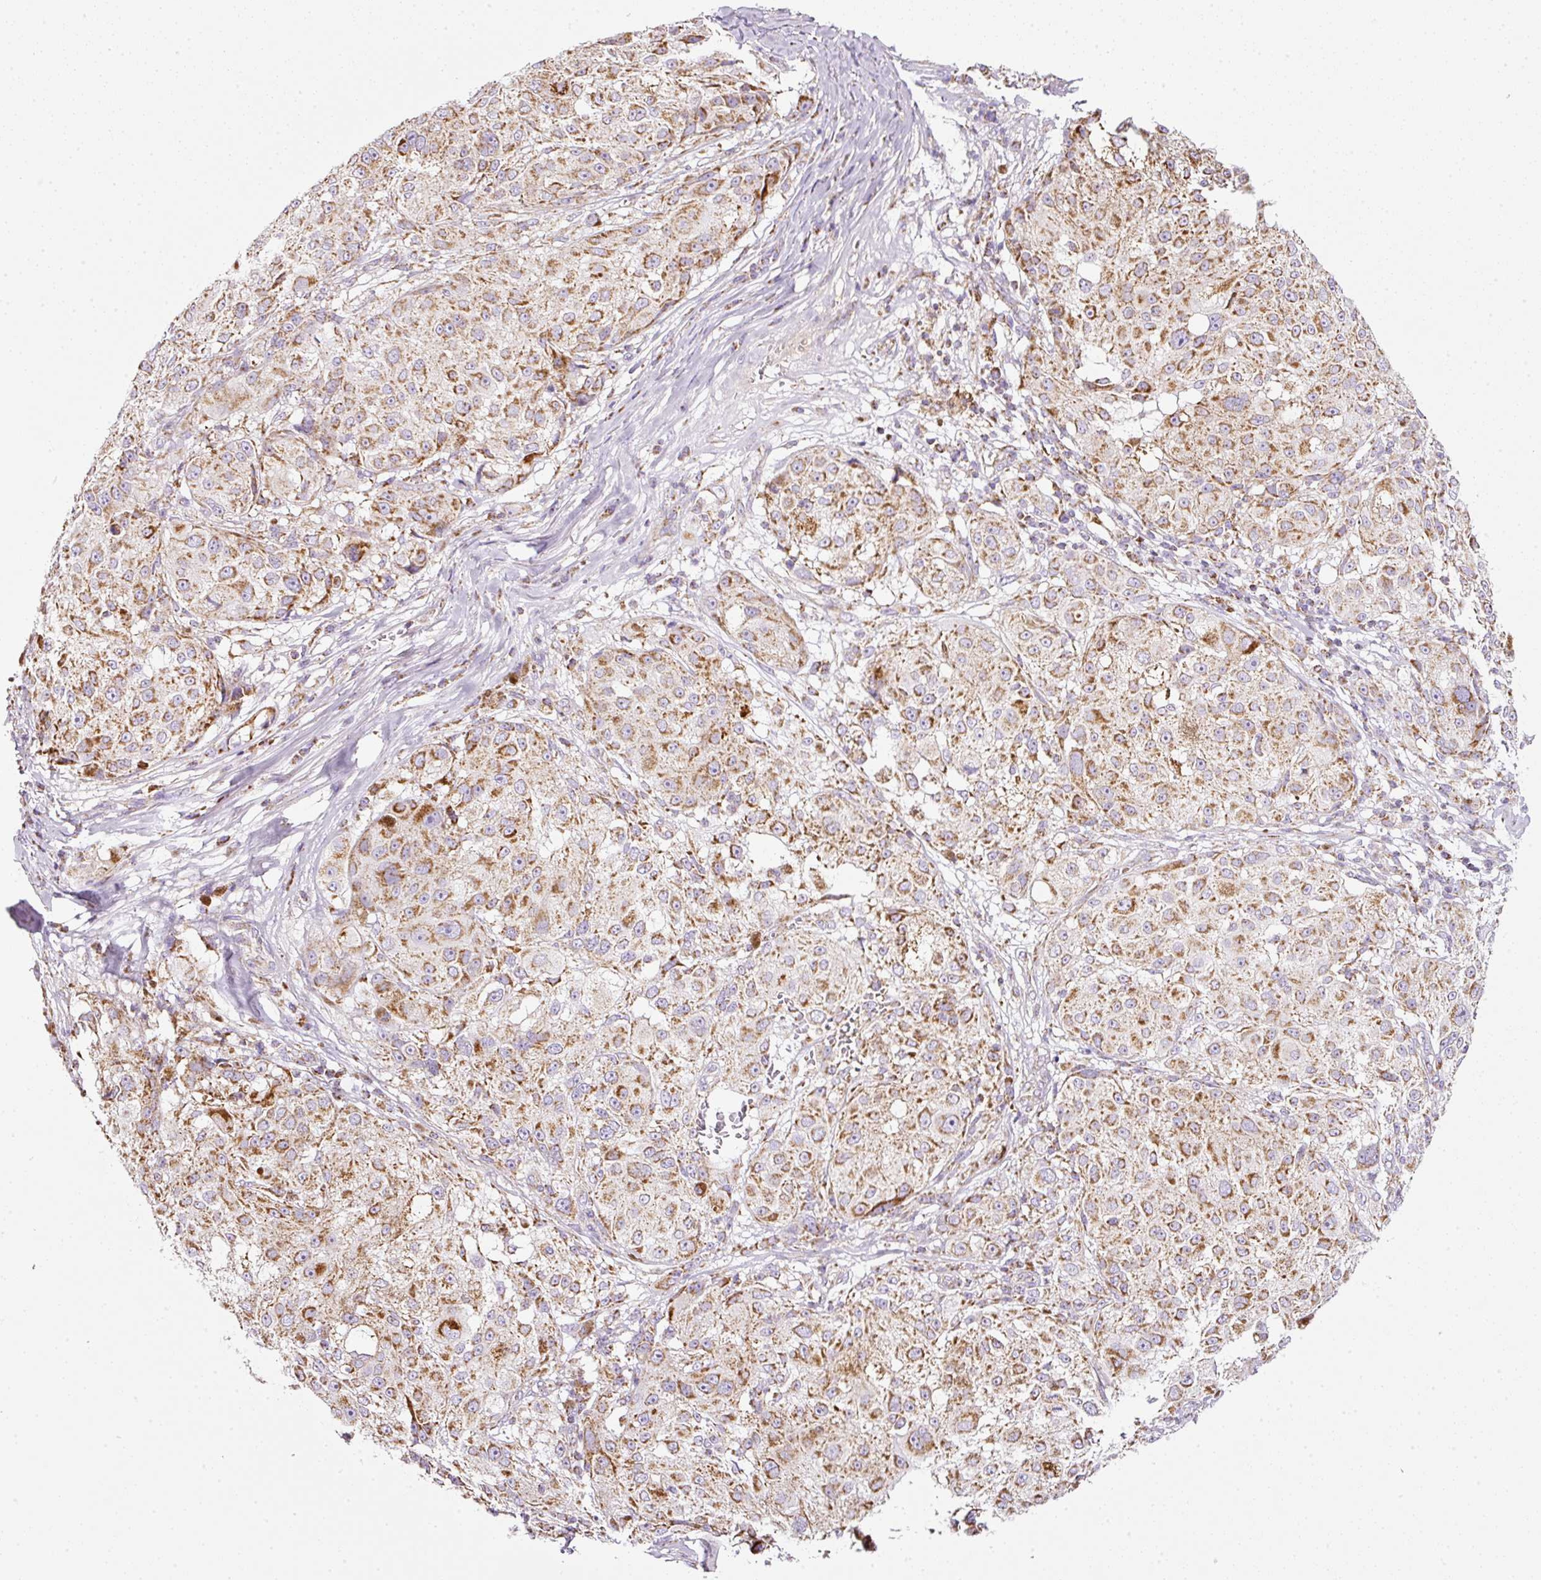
{"staining": {"intensity": "moderate", "quantity": ">75%", "location": "cytoplasmic/membranous"}, "tissue": "melanoma", "cell_type": "Tumor cells", "image_type": "cancer", "snomed": [{"axis": "morphology", "description": "Necrosis, NOS"}, {"axis": "morphology", "description": "Malignant melanoma, NOS"}, {"axis": "topography", "description": "Skin"}], "caption": "Melanoma tissue displays moderate cytoplasmic/membranous expression in about >75% of tumor cells", "gene": "SDHA", "patient": {"sex": "female", "age": 87}}